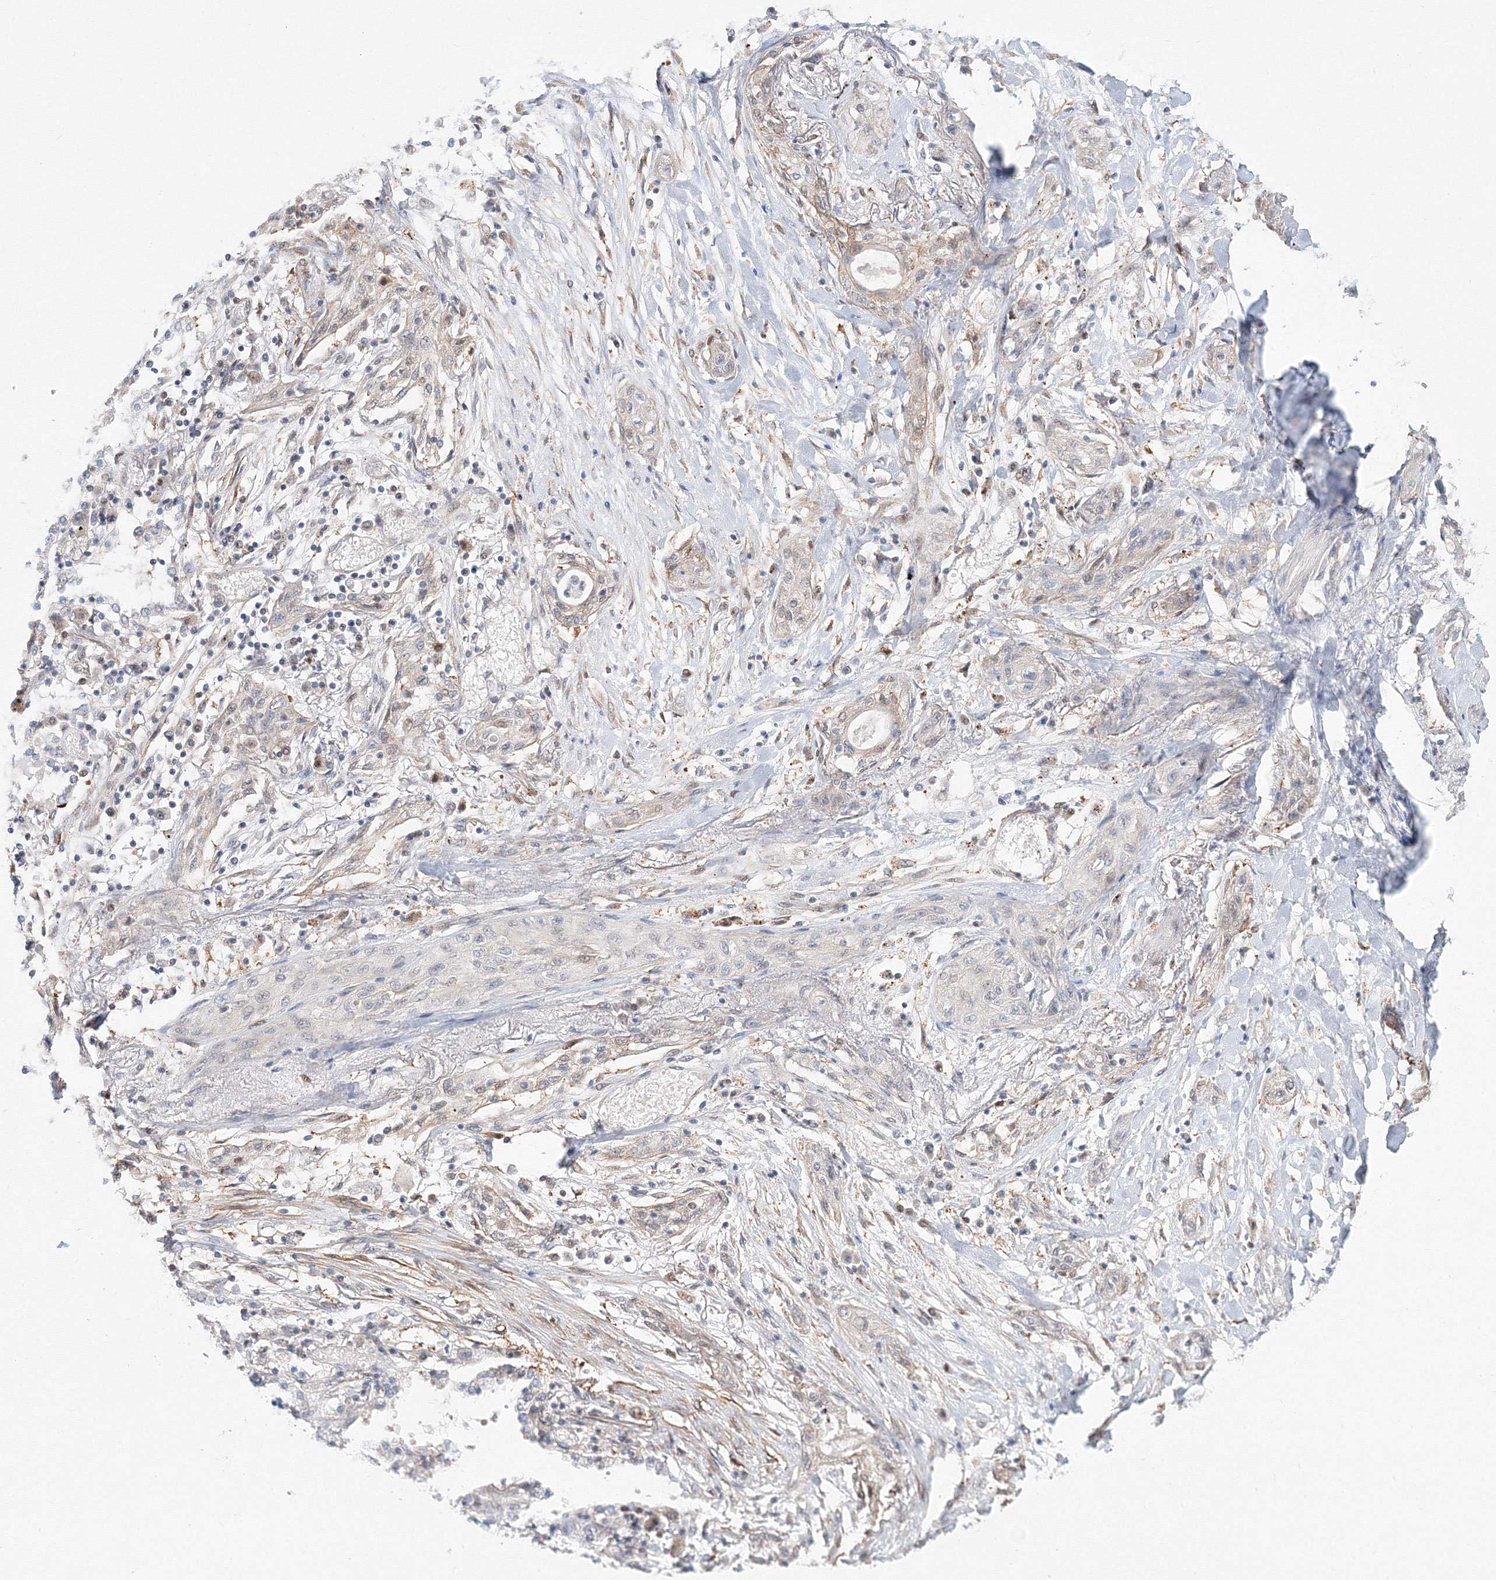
{"staining": {"intensity": "negative", "quantity": "none", "location": "none"}, "tissue": "lung cancer", "cell_type": "Tumor cells", "image_type": "cancer", "snomed": [{"axis": "morphology", "description": "Squamous cell carcinoma, NOS"}, {"axis": "topography", "description": "Lung"}], "caption": "Immunohistochemical staining of human lung cancer exhibits no significant positivity in tumor cells.", "gene": "ARHGAP21", "patient": {"sex": "female", "age": 47}}